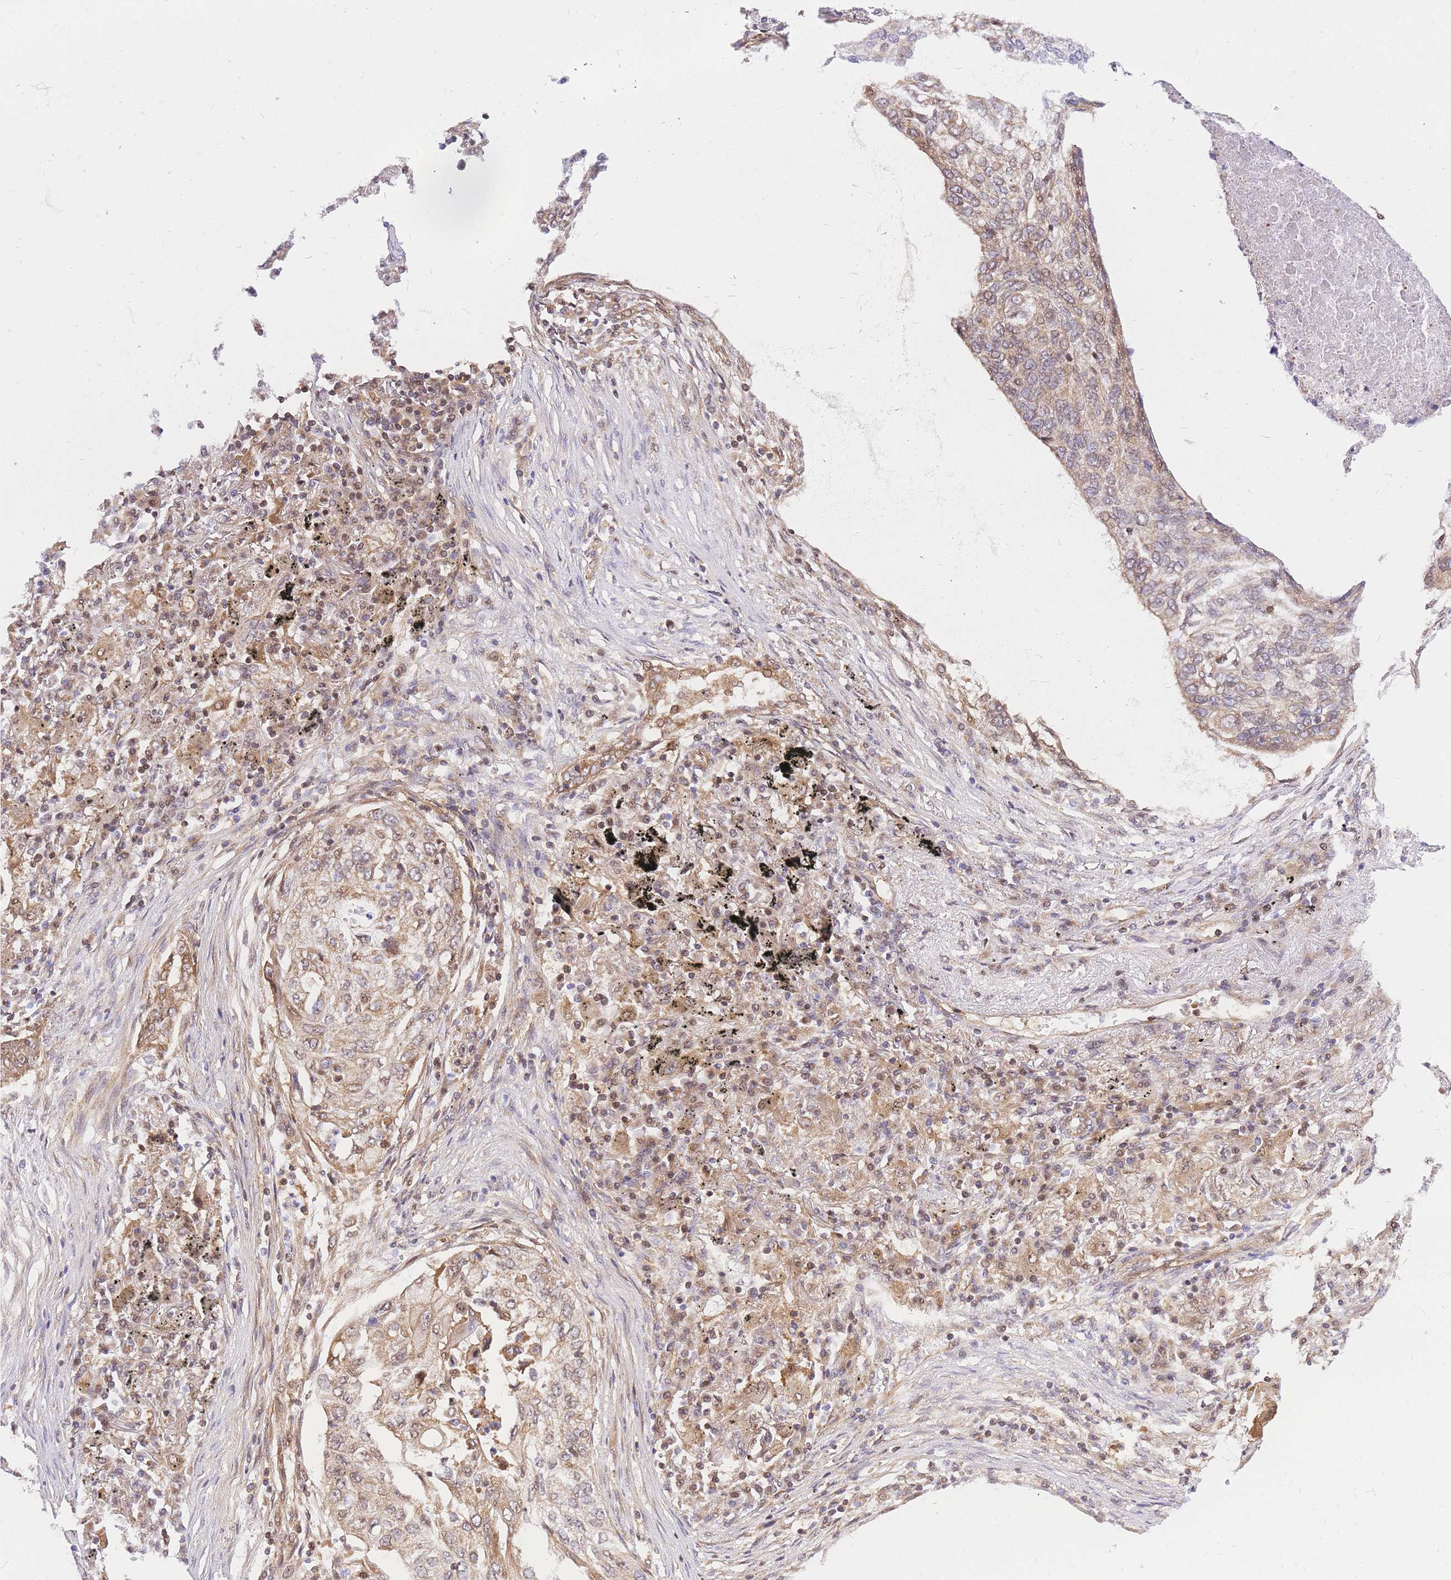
{"staining": {"intensity": "weak", "quantity": ">75%", "location": "cytoplasmic/membranous,nuclear"}, "tissue": "lung cancer", "cell_type": "Tumor cells", "image_type": "cancer", "snomed": [{"axis": "morphology", "description": "Squamous cell carcinoma, NOS"}, {"axis": "topography", "description": "Lung"}], "caption": "About >75% of tumor cells in human lung cancer (squamous cell carcinoma) display weak cytoplasmic/membranous and nuclear protein expression as visualized by brown immunohistochemical staining.", "gene": "S100PBP", "patient": {"sex": "female", "age": 63}}